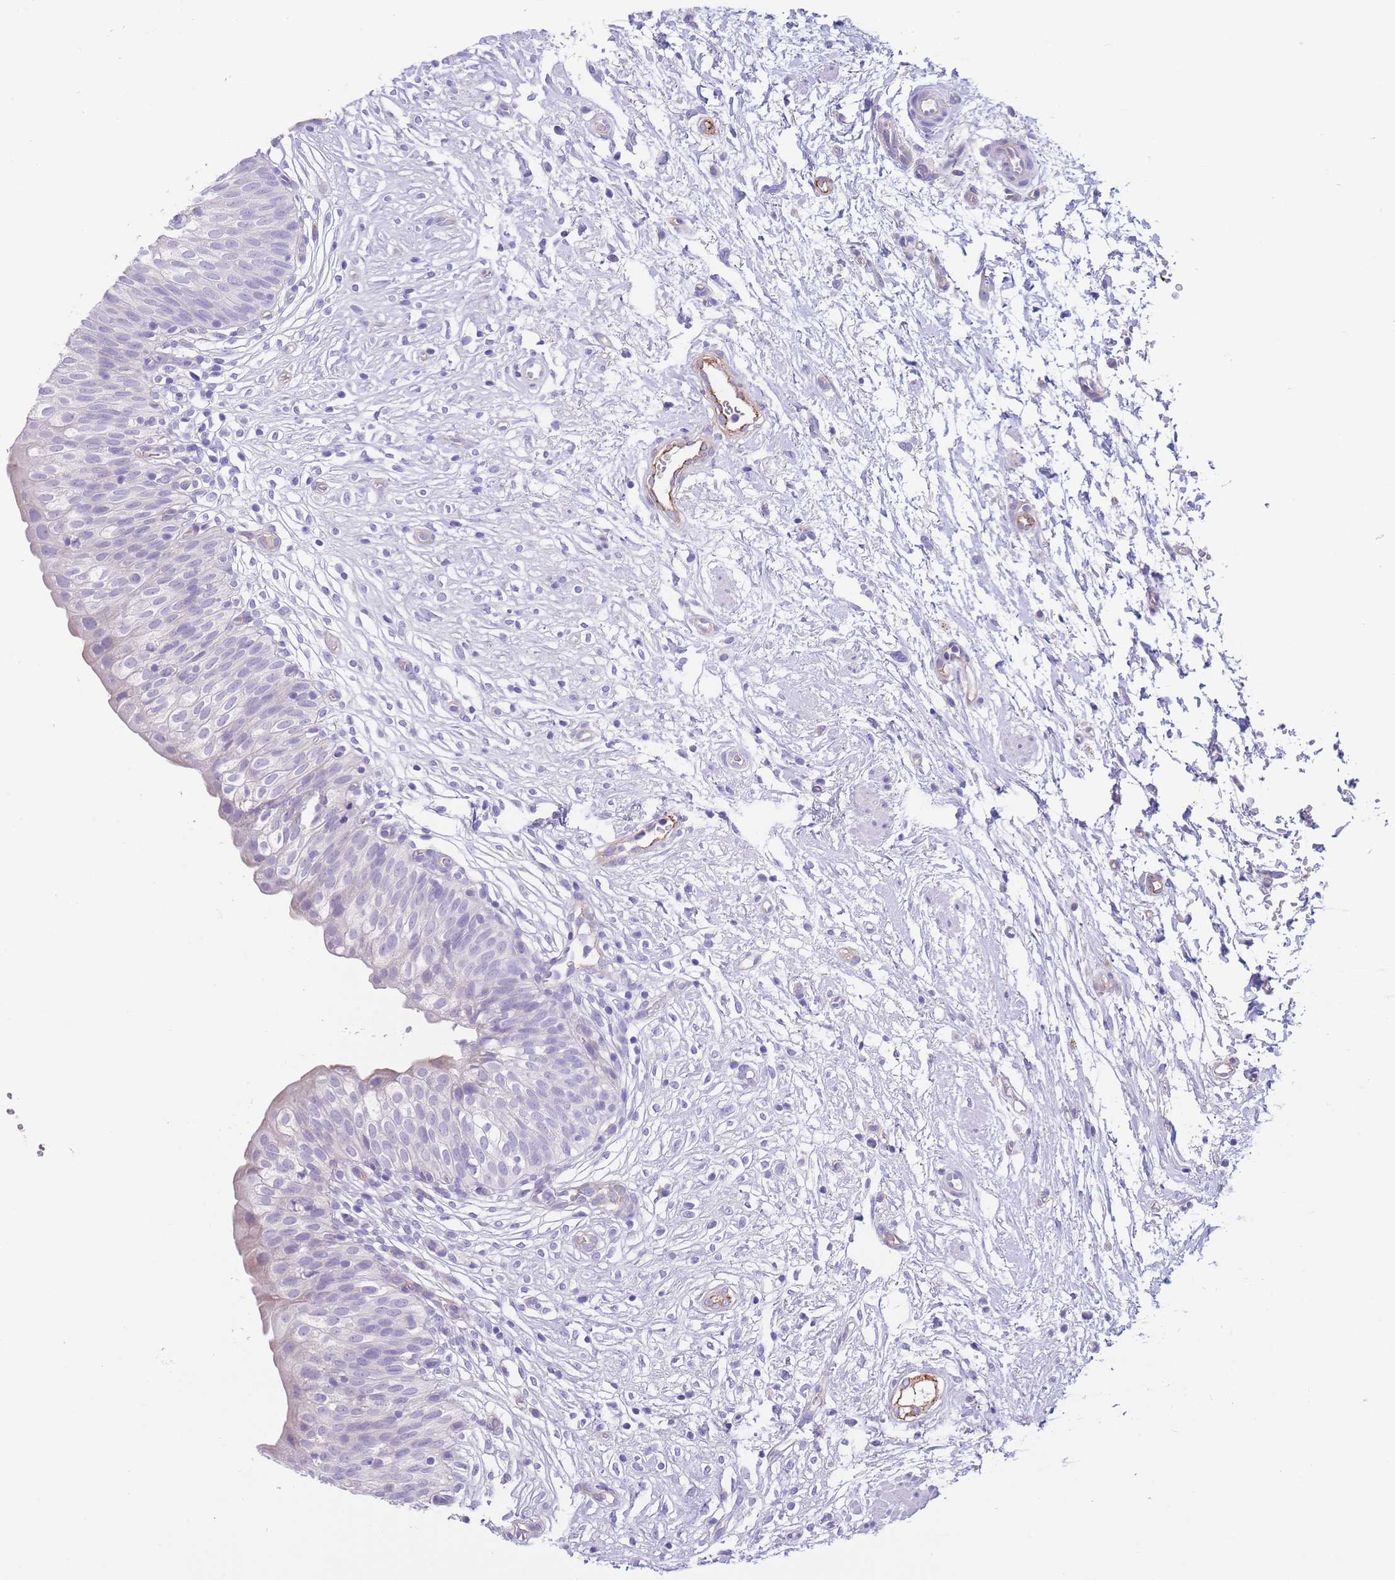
{"staining": {"intensity": "negative", "quantity": "none", "location": "none"}, "tissue": "urinary bladder", "cell_type": "Urothelial cells", "image_type": "normal", "snomed": [{"axis": "morphology", "description": "Normal tissue, NOS"}, {"axis": "topography", "description": "Urinary bladder"}], "caption": "Immunohistochemical staining of benign human urinary bladder shows no significant staining in urothelial cells. (Brightfield microscopy of DAB (3,3'-diaminobenzidine) IHC at high magnification).", "gene": "DET1", "patient": {"sex": "male", "age": 55}}